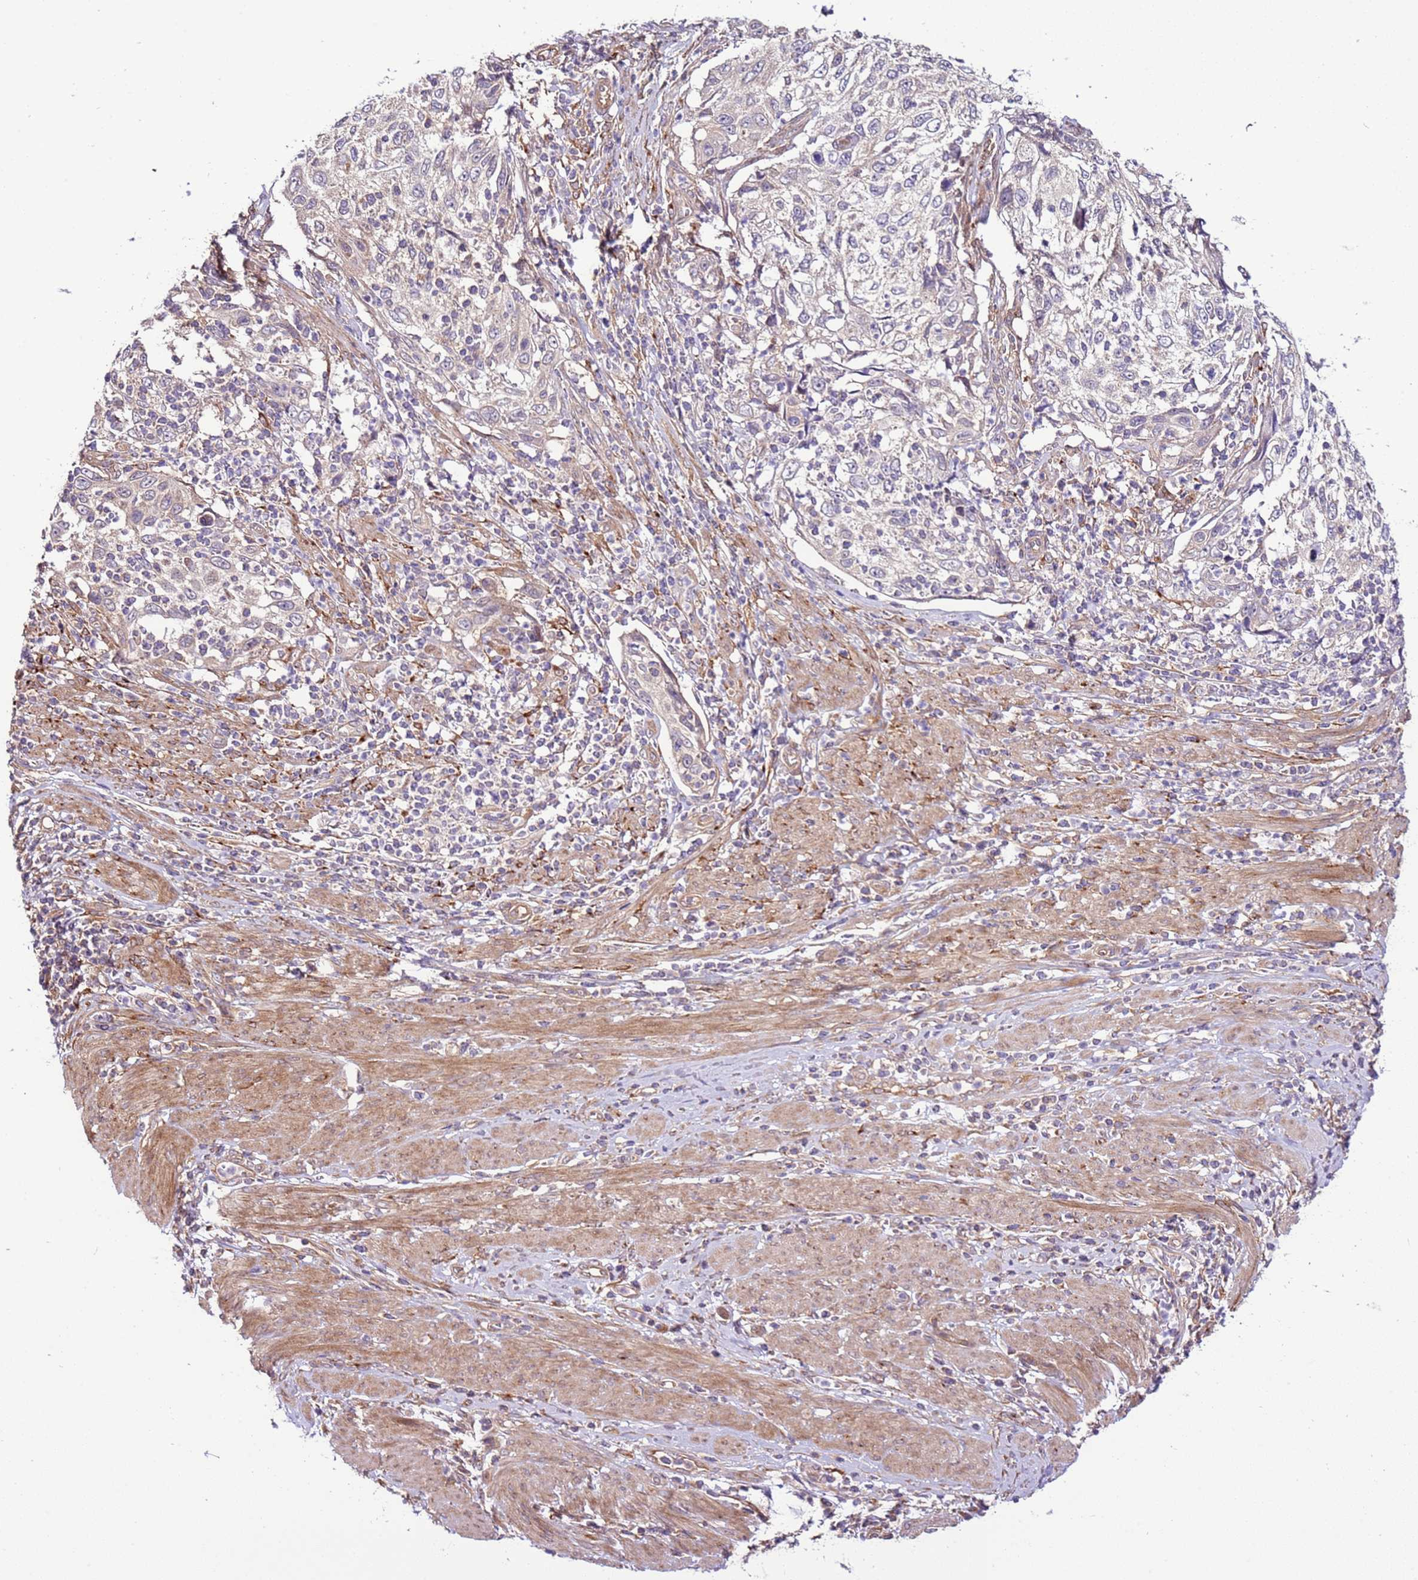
{"staining": {"intensity": "negative", "quantity": "none", "location": "none"}, "tissue": "cervical cancer", "cell_type": "Tumor cells", "image_type": "cancer", "snomed": [{"axis": "morphology", "description": "Squamous cell carcinoma, NOS"}, {"axis": "topography", "description": "Cervix"}], "caption": "Histopathology image shows no protein expression in tumor cells of cervical cancer (squamous cell carcinoma) tissue. The staining was performed using DAB (3,3'-diaminobenzidine) to visualize the protein expression in brown, while the nuclei were stained in blue with hematoxylin (Magnification: 20x).", "gene": "SCARA3", "patient": {"sex": "female", "age": 70}}